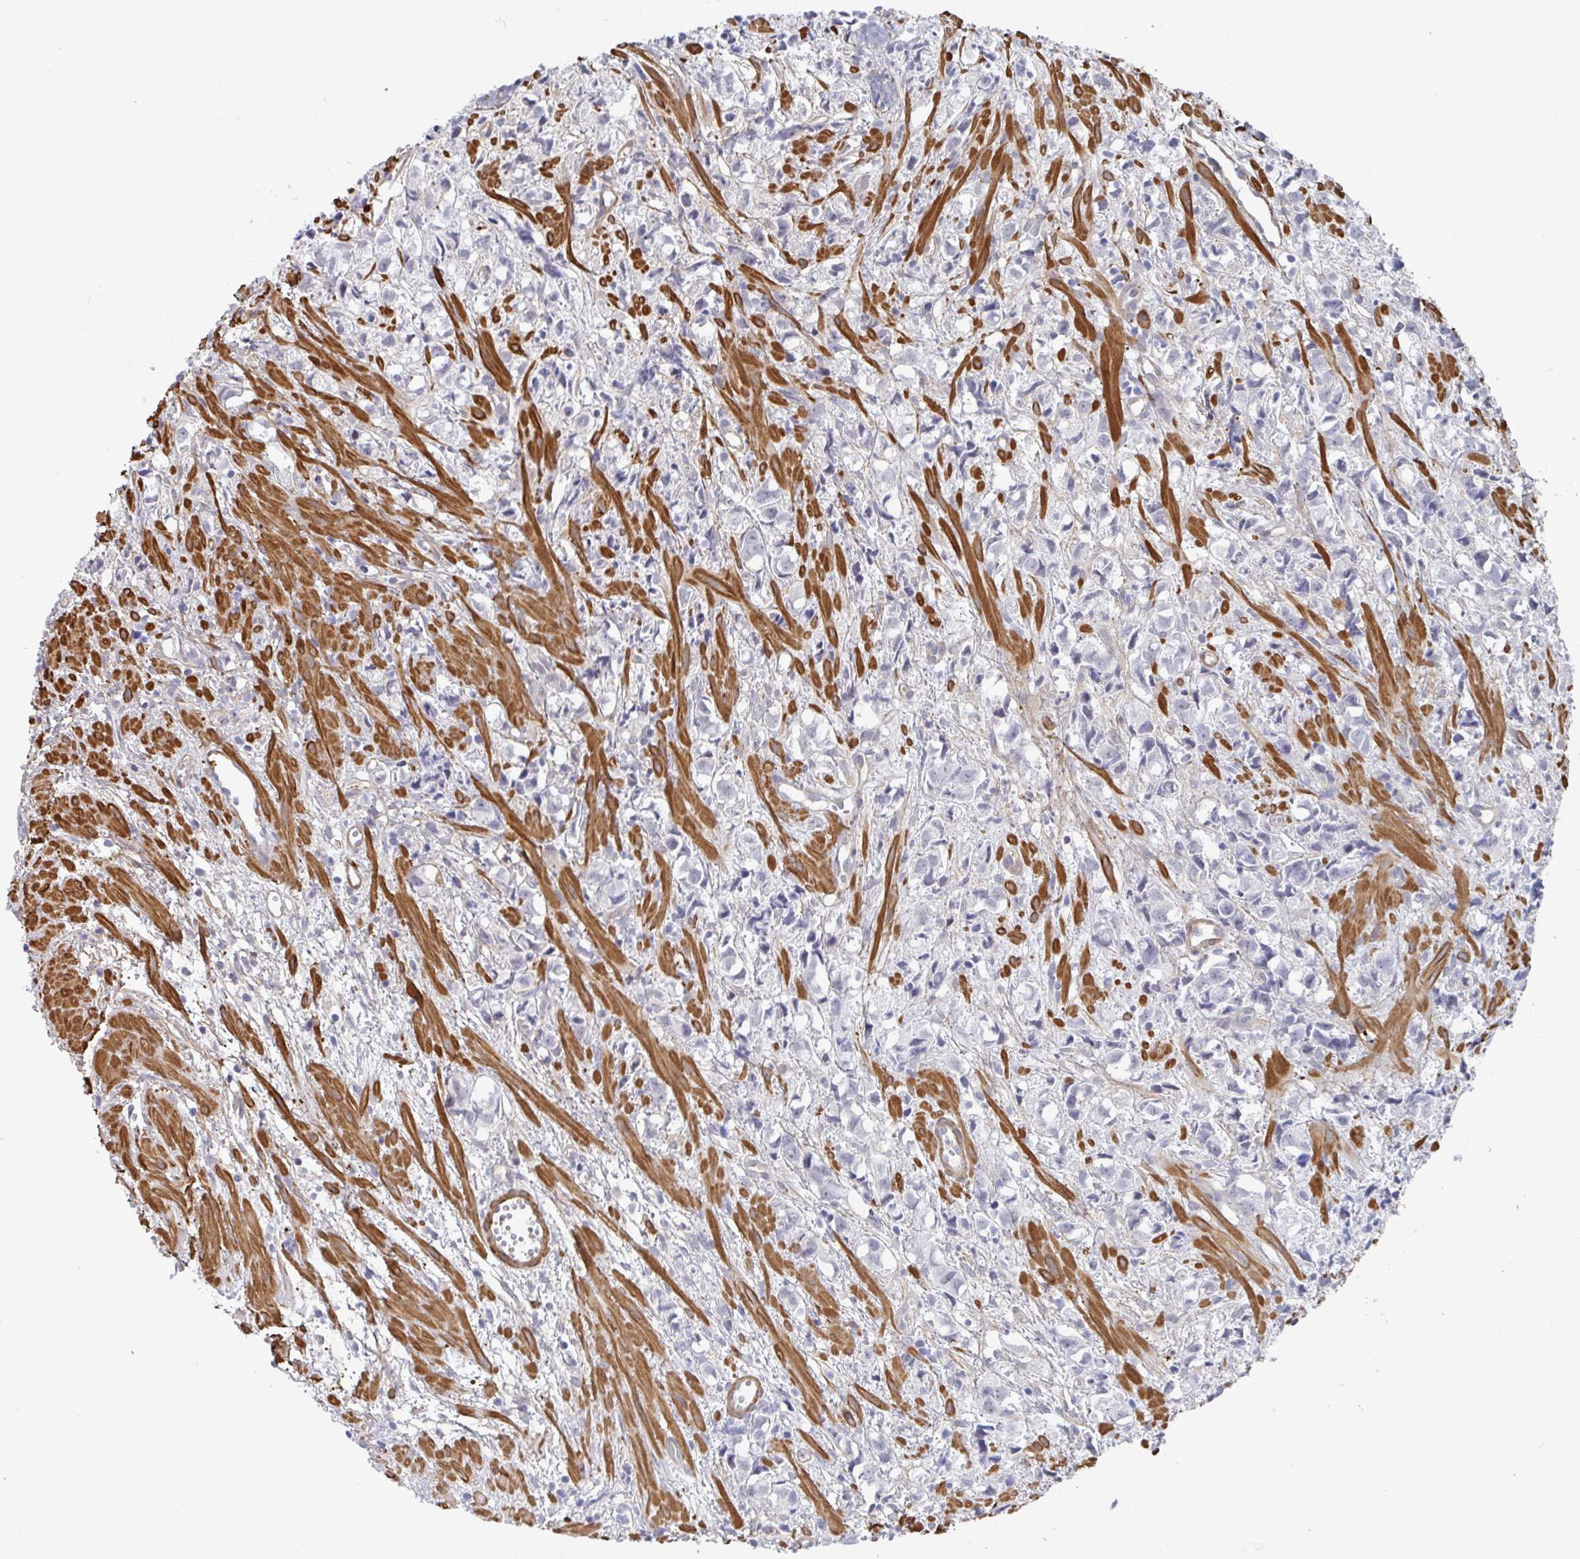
{"staining": {"intensity": "negative", "quantity": "none", "location": "none"}, "tissue": "prostate cancer", "cell_type": "Tumor cells", "image_type": "cancer", "snomed": [{"axis": "morphology", "description": "Adenocarcinoma, High grade"}, {"axis": "topography", "description": "Prostate"}], "caption": "Immunohistochemical staining of prostate adenocarcinoma (high-grade) demonstrates no significant positivity in tumor cells. (Stains: DAB immunohistochemistry (IHC) with hematoxylin counter stain, Microscopy: brightfield microscopy at high magnification).", "gene": "NEURL4", "patient": {"sex": "male", "age": 58}}